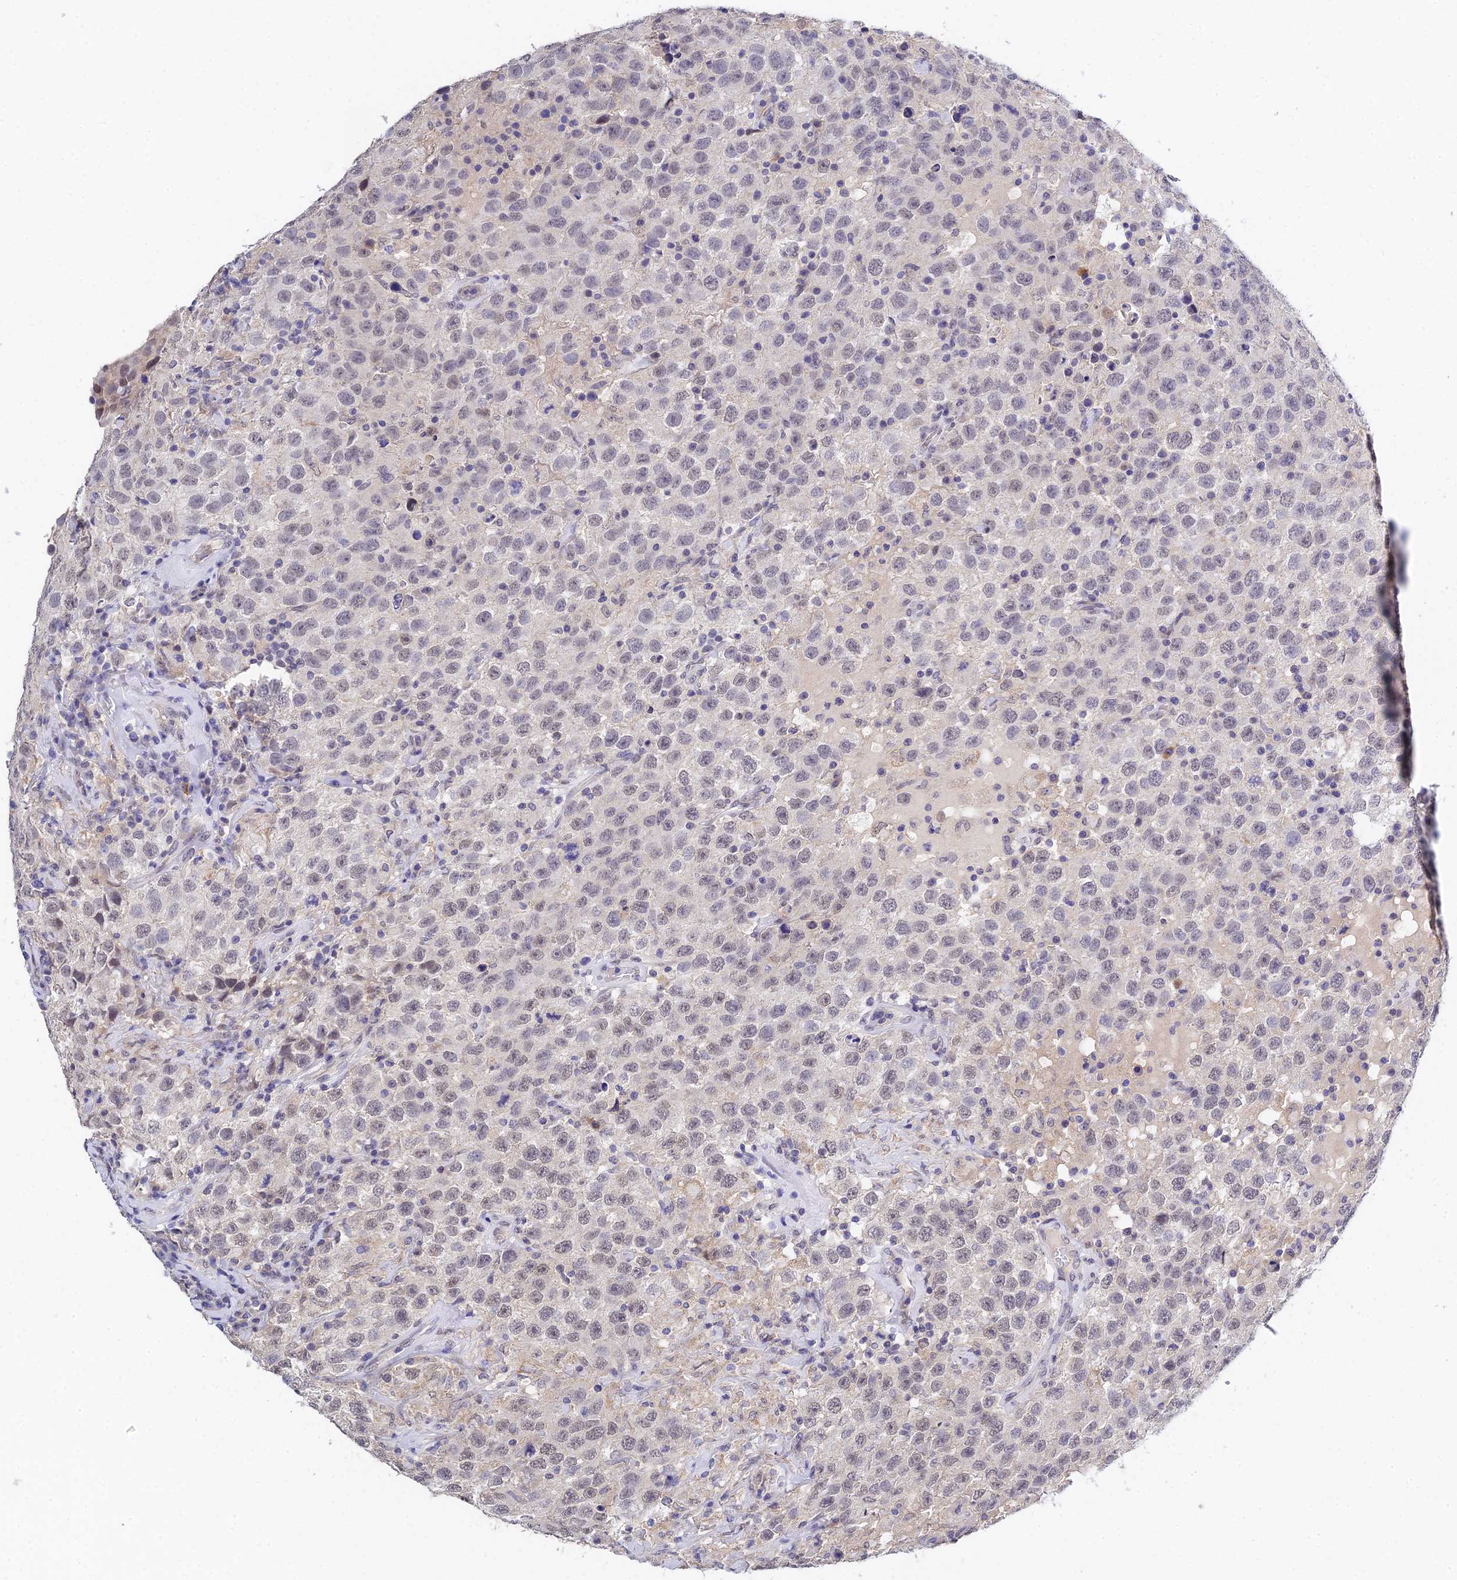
{"staining": {"intensity": "weak", "quantity": "<25%", "location": "nuclear"}, "tissue": "testis cancer", "cell_type": "Tumor cells", "image_type": "cancer", "snomed": [{"axis": "morphology", "description": "Seminoma, NOS"}, {"axis": "topography", "description": "Testis"}], "caption": "High power microscopy micrograph of an immunohistochemistry histopathology image of testis cancer (seminoma), revealing no significant expression in tumor cells. Brightfield microscopy of immunohistochemistry stained with DAB (brown) and hematoxylin (blue), captured at high magnification.", "gene": "HOXB1", "patient": {"sex": "male", "age": 41}}